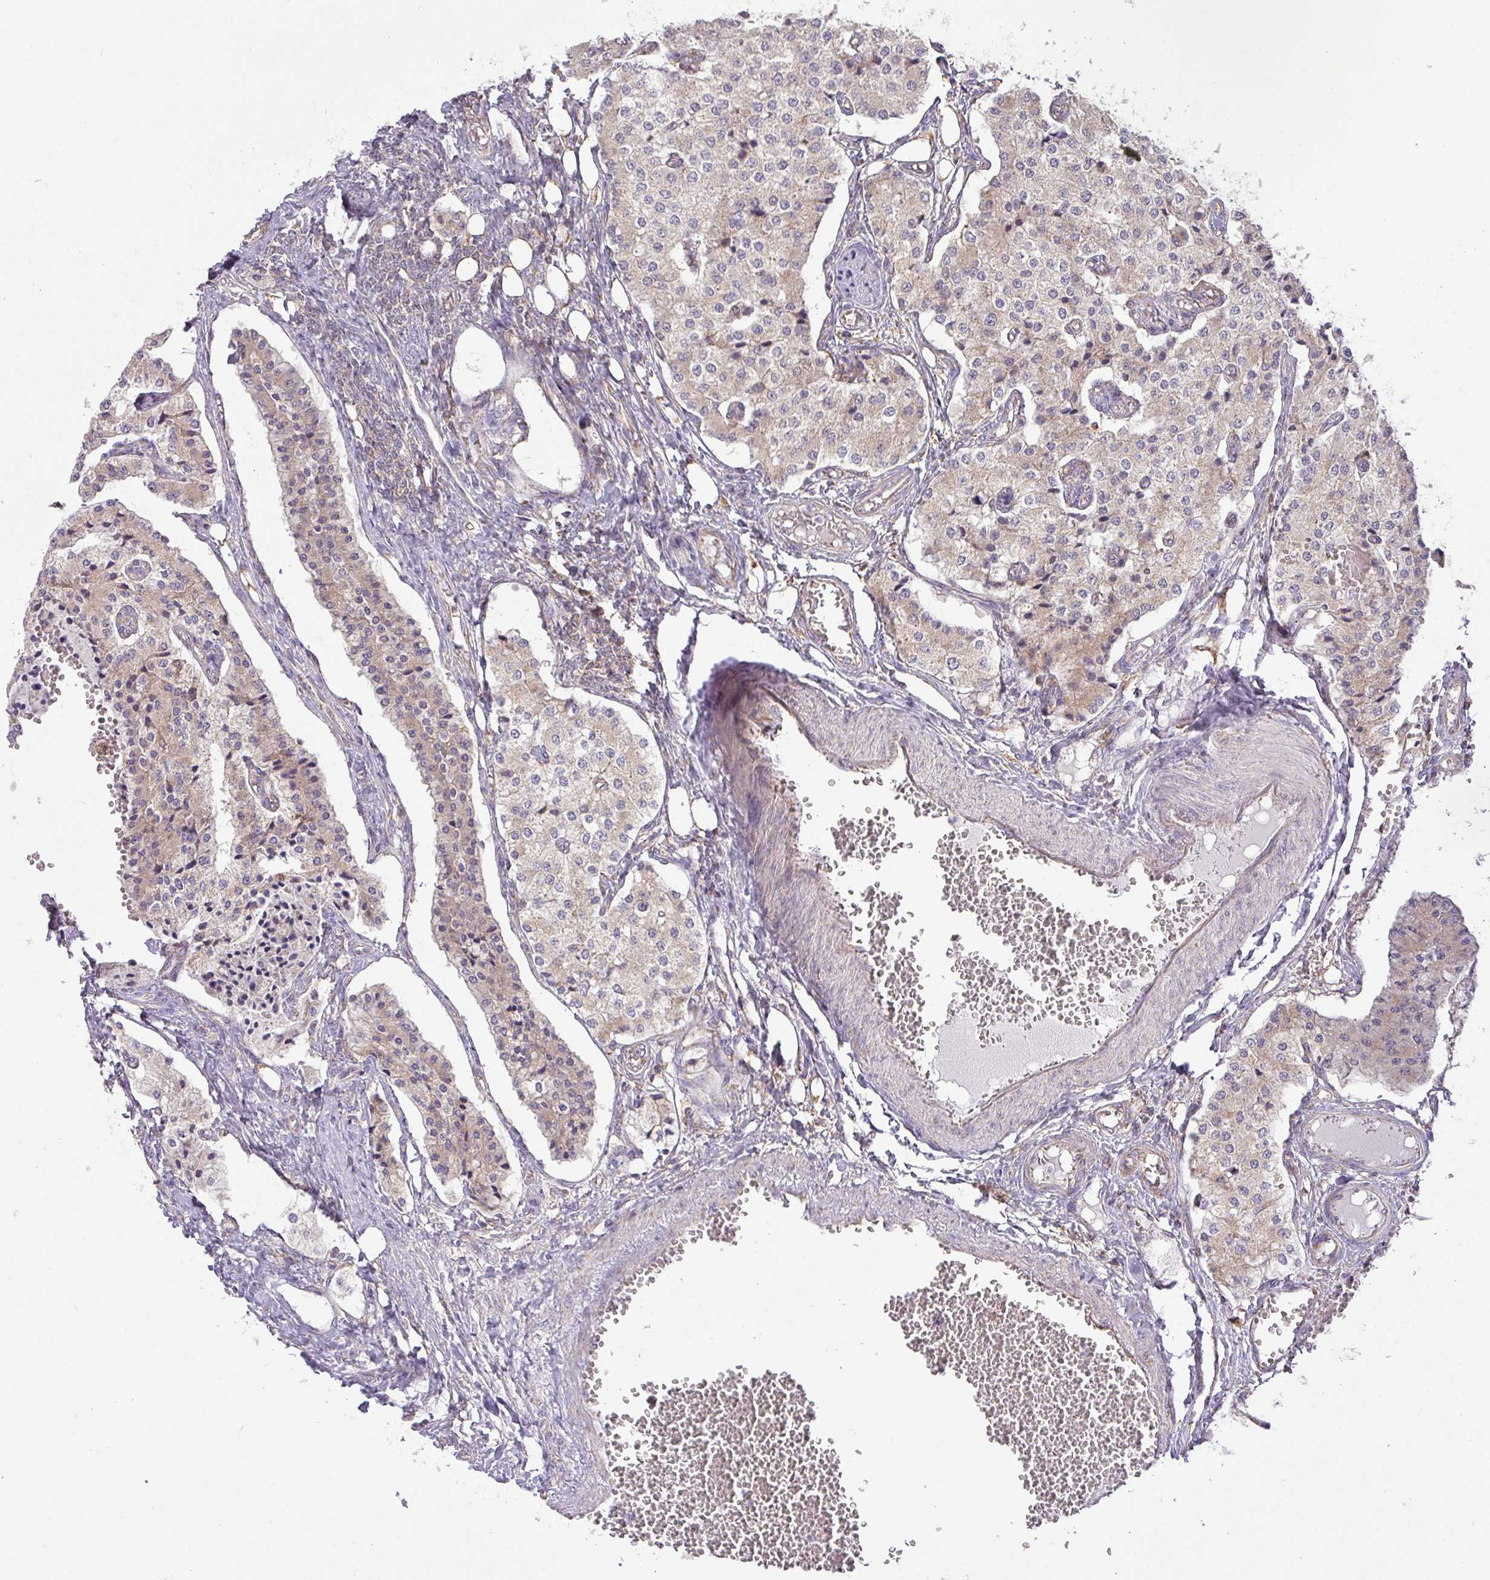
{"staining": {"intensity": "weak", "quantity": "25%-75%", "location": "cytoplasmic/membranous"}, "tissue": "carcinoid", "cell_type": "Tumor cells", "image_type": "cancer", "snomed": [{"axis": "morphology", "description": "Carcinoid, malignant, NOS"}, {"axis": "topography", "description": "Colon"}], "caption": "Carcinoid stained for a protein (brown) exhibits weak cytoplasmic/membranous positive expression in approximately 25%-75% of tumor cells.", "gene": "ZNF211", "patient": {"sex": "female", "age": 52}}